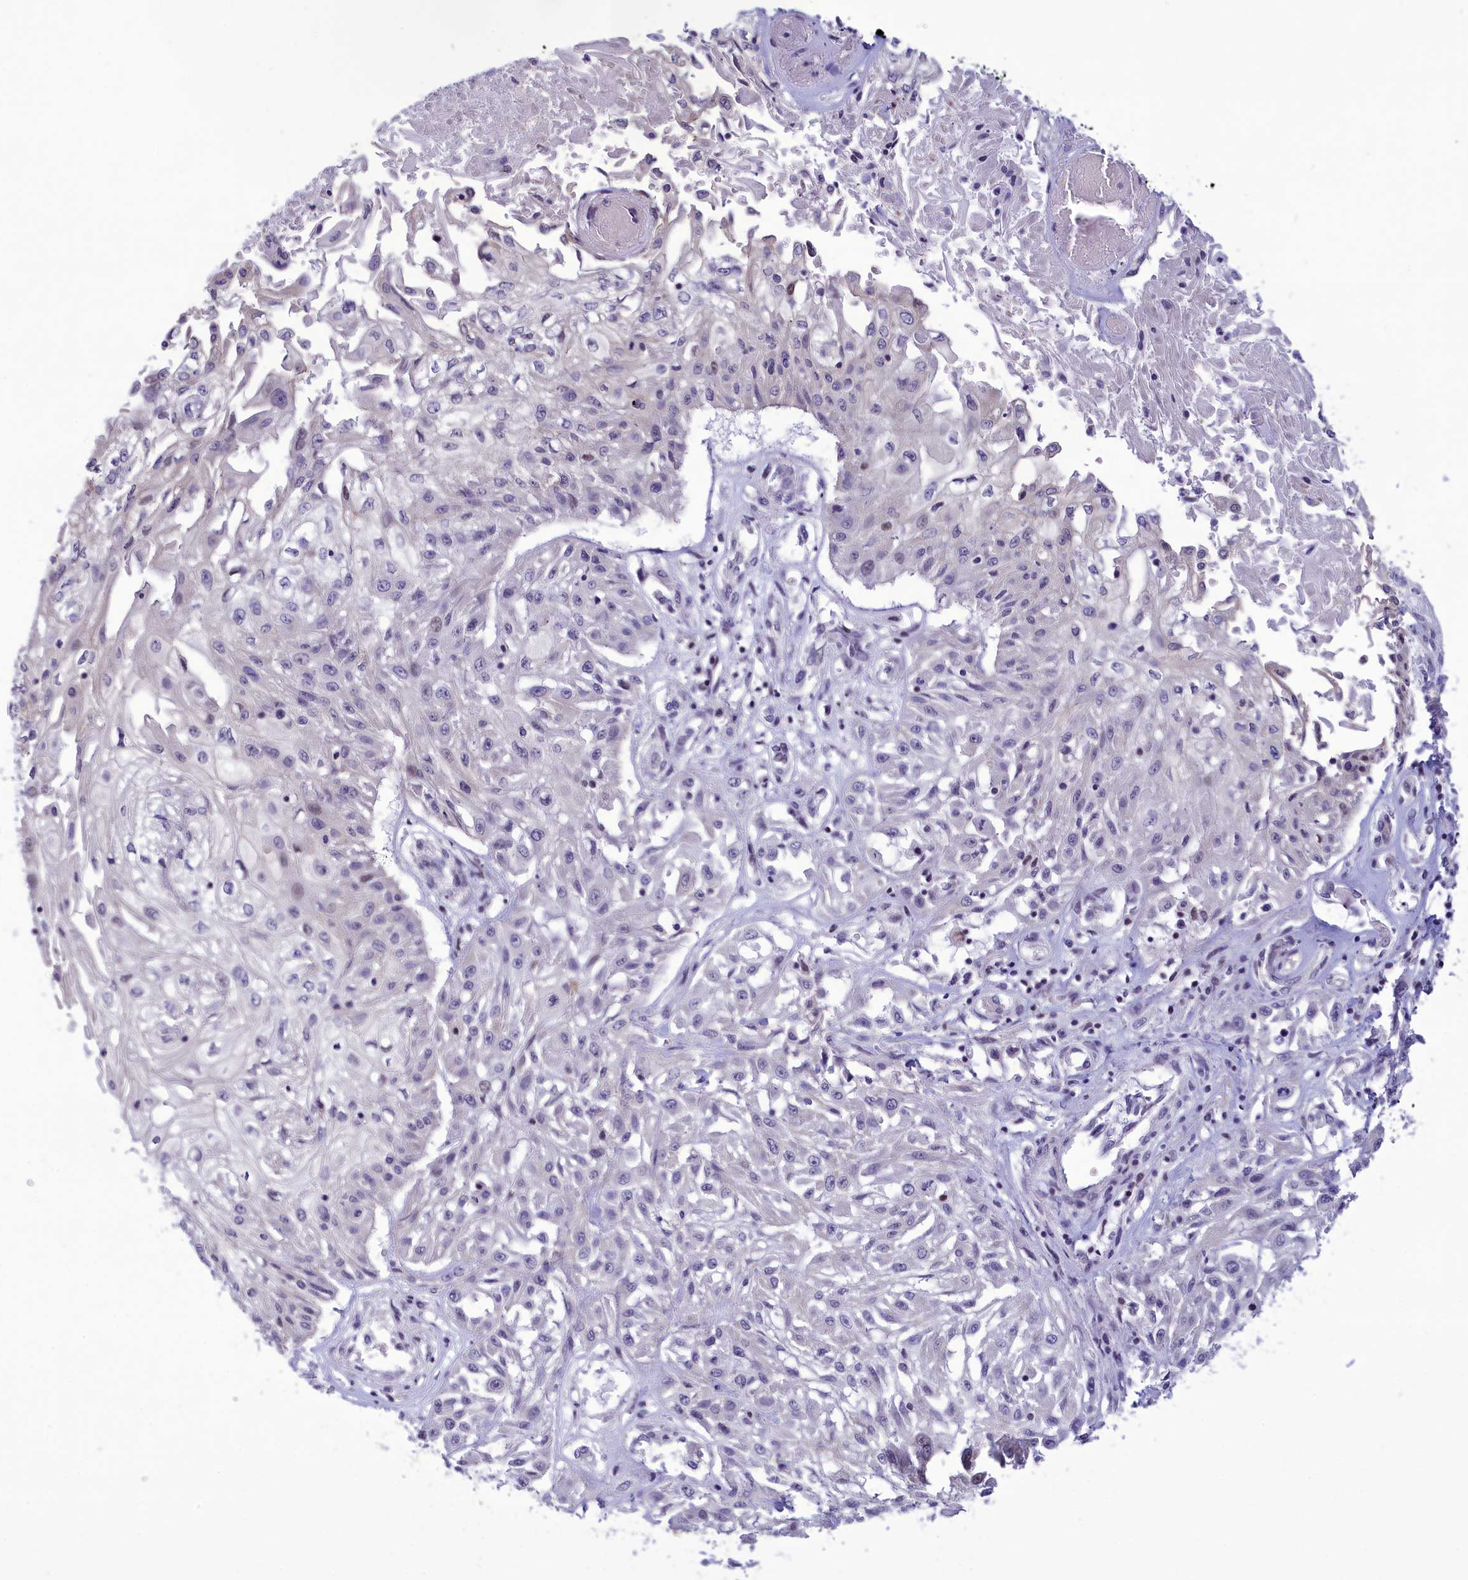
{"staining": {"intensity": "negative", "quantity": "none", "location": "none"}, "tissue": "skin cancer", "cell_type": "Tumor cells", "image_type": "cancer", "snomed": [{"axis": "morphology", "description": "Squamous cell carcinoma, NOS"}, {"axis": "morphology", "description": "Squamous cell carcinoma, metastatic, NOS"}, {"axis": "topography", "description": "Skin"}, {"axis": "topography", "description": "Lymph node"}], "caption": "DAB (3,3'-diaminobenzidine) immunohistochemical staining of human skin cancer shows no significant positivity in tumor cells.", "gene": "CORO2A", "patient": {"sex": "male", "age": 75}}